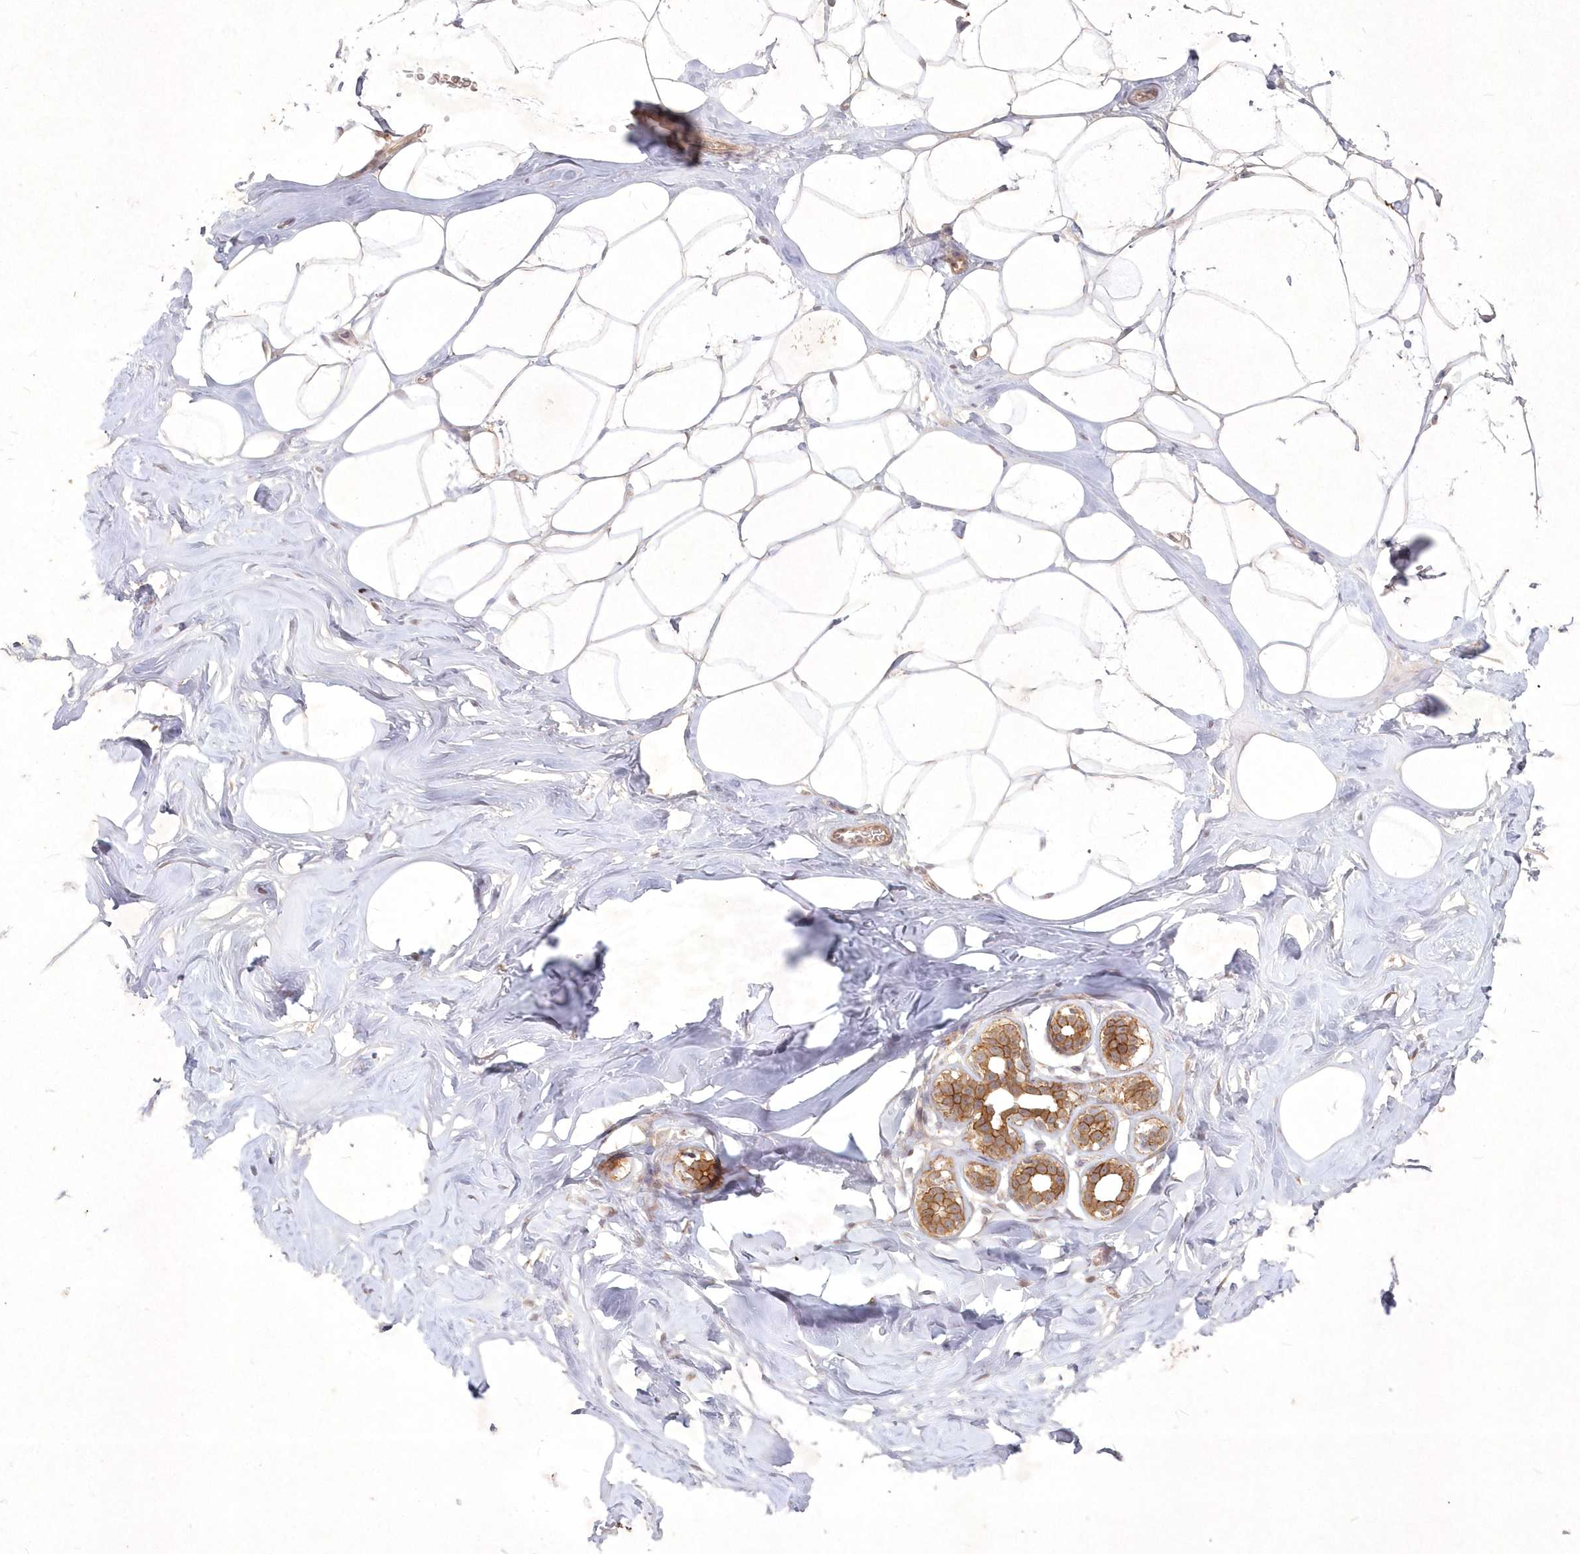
{"staining": {"intensity": "moderate", "quantity": ">75%", "location": "cytoplasmic/membranous"}, "tissue": "adipose tissue", "cell_type": "Adipocytes", "image_type": "normal", "snomed": [{"axis": "morphology", "description": "Normal tissue, NOS"}, {"axis": "morphology", "description": "Fibrosis, NOS"}, {"axis": "topography", "description": "Breast"}, {"axis": "topography", "description": "Adipose tissue"}], "caption": "Normal adipose tissue was stained to show a protein in brown. There is medium levels of moderate cytoplasmic/membranous staining in approximately >75% of adipocytes.", "gene": "TOGARAM2", "patient": {"sex": "female", "age": 39}}